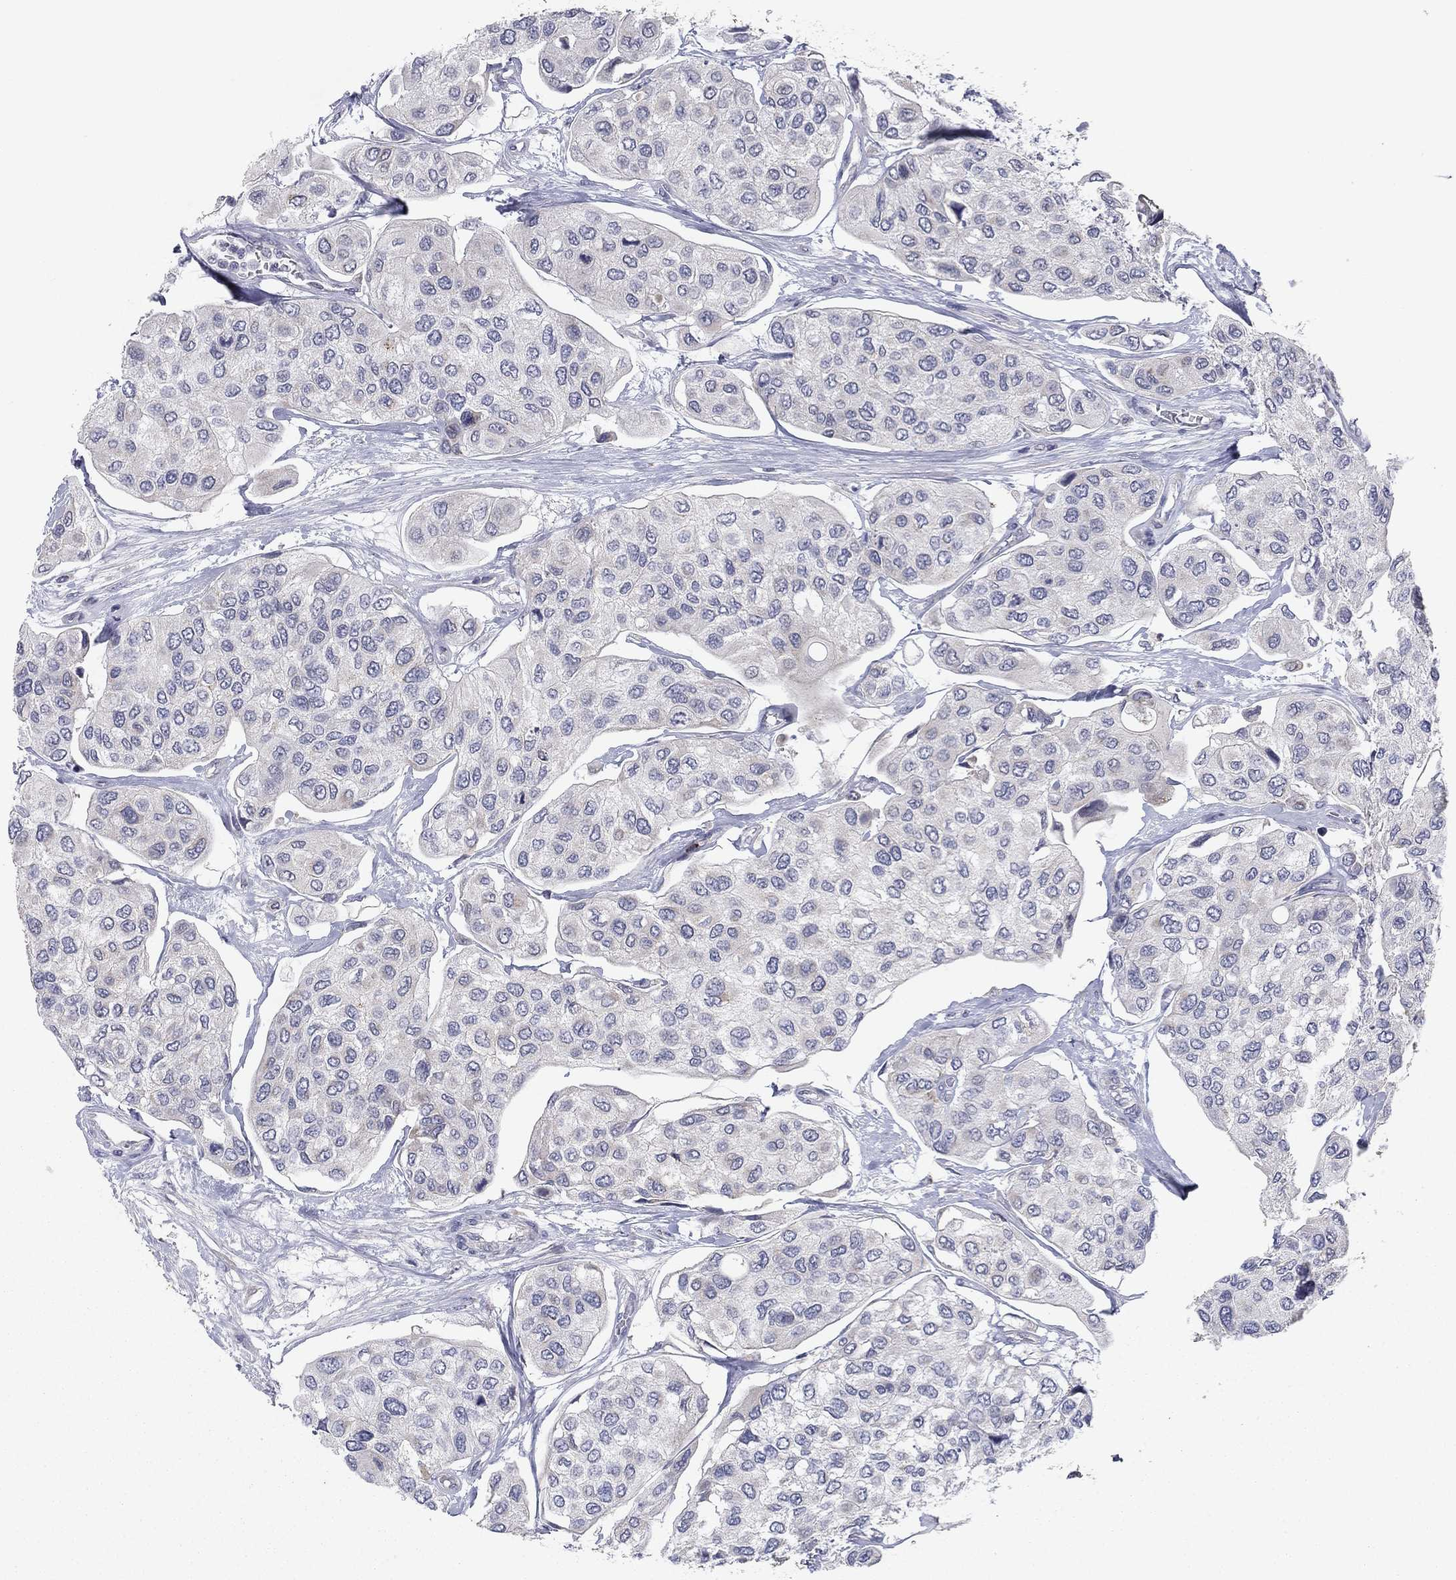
{"staining": {"intensity": "negative", "quantity": "none", "location": "none"}, "tissue": "urothelial cancer", "cell_type": "Tumor cells", "image_type": "cancer", "snomed": [{"axis": "morphology", "description": "Urothelial carcinoma, High grade"}, {"axis": "topography", "description": "Urinary bladder"}], "caption": "High magnification brightfield microscopy of high-grade urothelial carcinoma stained with DAB (3,3'-diaminobenzidine) (brown) and counterstained with hematoxylin (blue): tumor cells show no significant staining.", "gene": "PTGDS", "patient": {"sex": "male", "age": 77}}